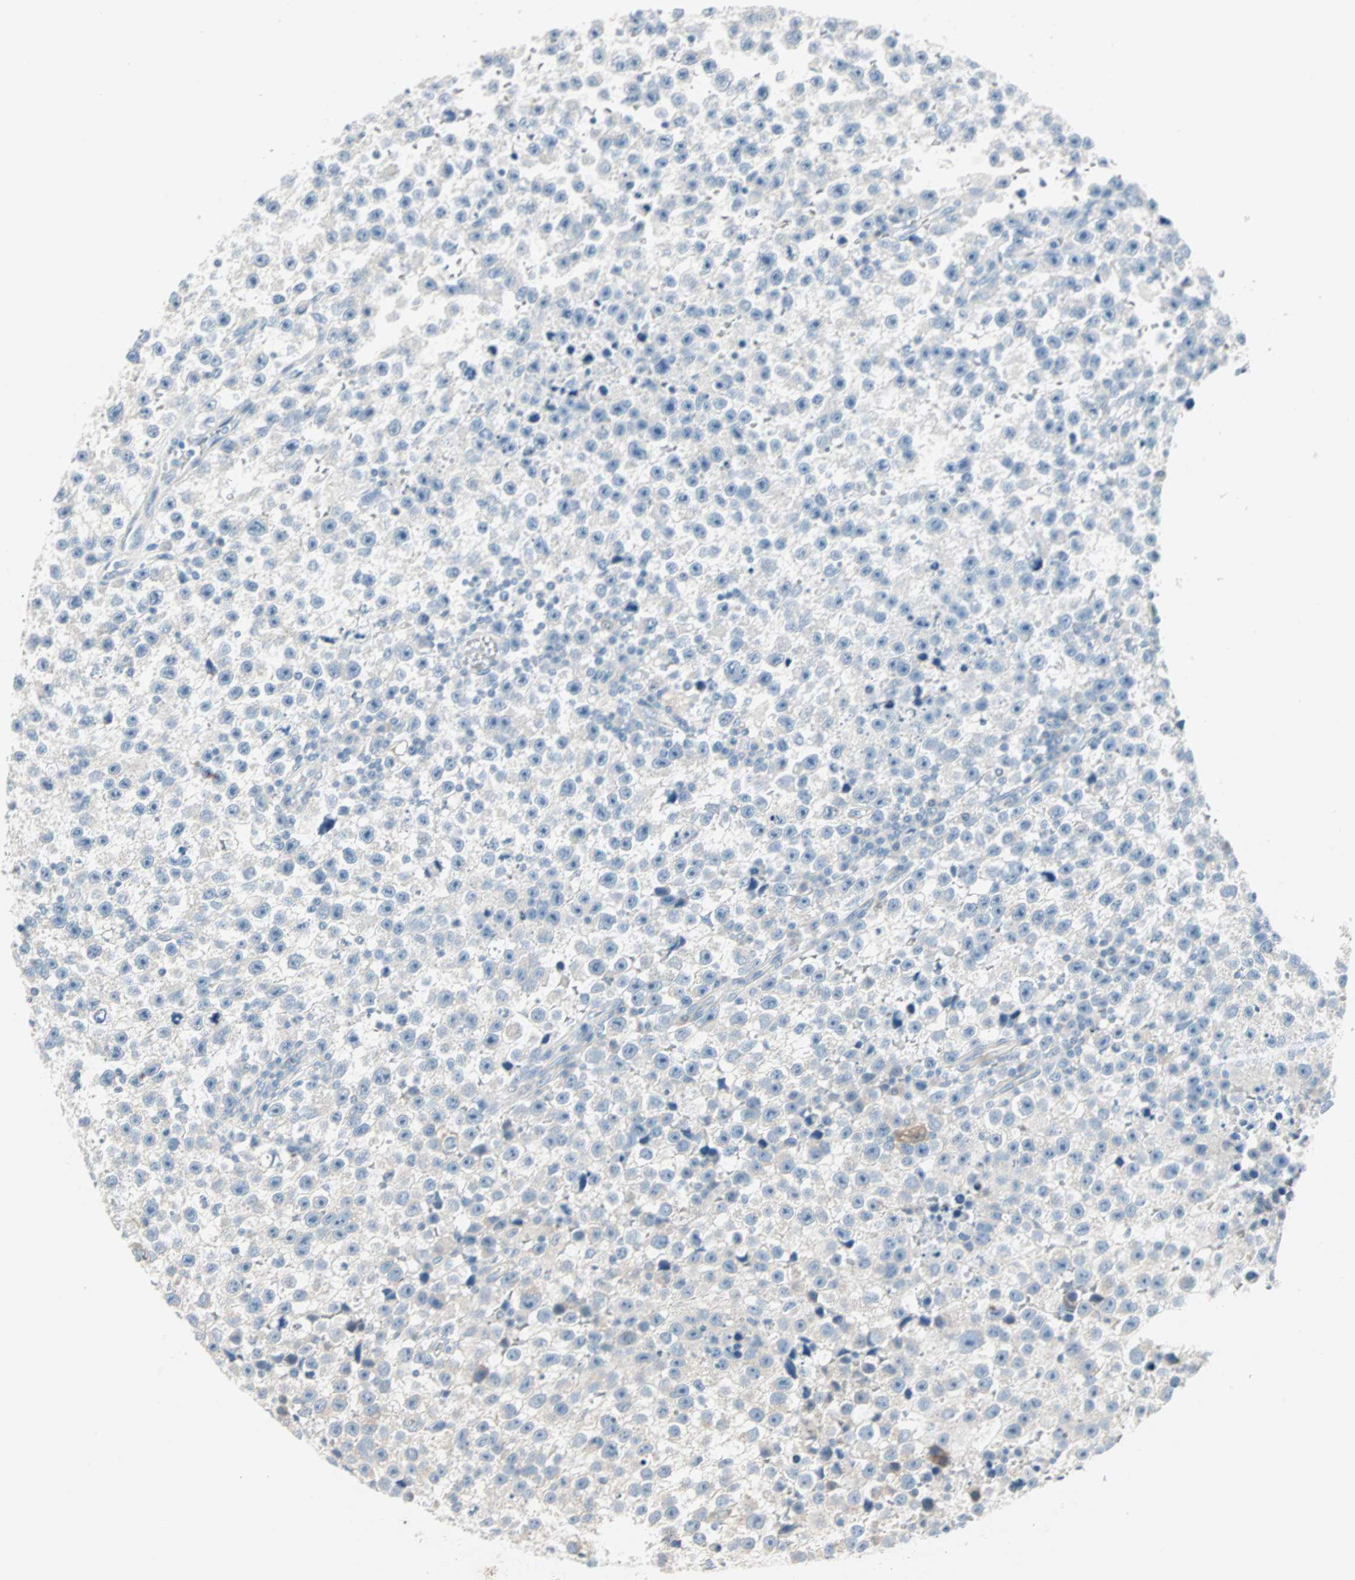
{"staining": {"intensity": "negative", "quantity": "none", "location": "none"}, "tissue": "testis cancer", "cell_type": "Tumor cells", "image_type": "cancer", "snomed": [{"axis": "morphology", "description": "Seminoma, NOS"}, {"axis": "topography", "description": "Testis"}], "caption": "IHC histopathology image of human testis cancer stained for a protein (brown), which shows no positivity in tumor cells.", "gene": "SULT1C2", "patient": {"sex": "male", "age": 33}}